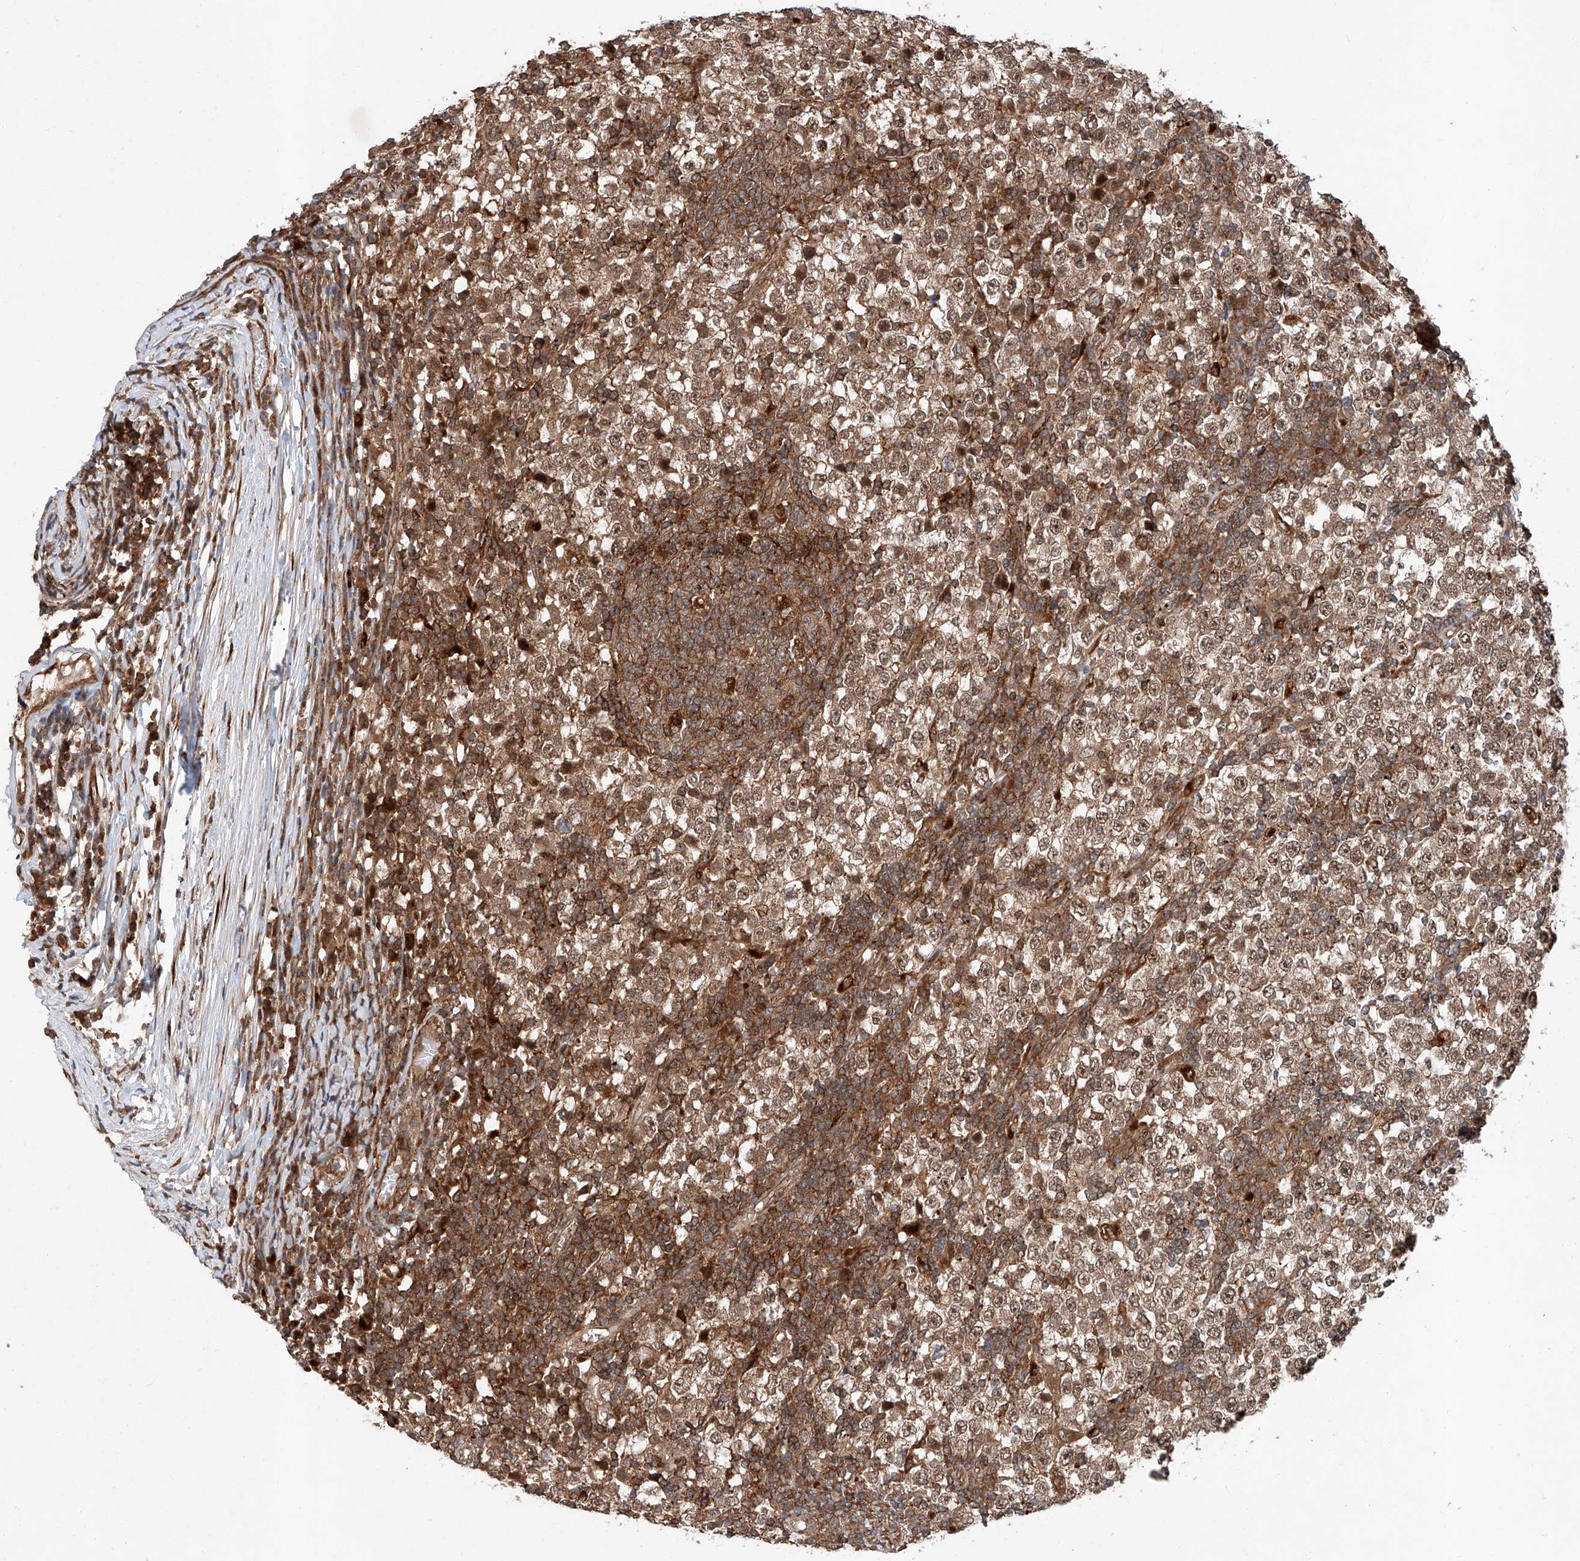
{"staining": {"intensity": "moderate", "quantity": ">75%", "location": "cytoplasmic/membranous,nuclear"}, "tissue": "testis cancer", "cell_type": "Tumor cells", "image_type": "cancer", "snomed": [{"axis": "morphology", "description": "Seminoma, NOS"}, {"axis": "topography", "description": "Testis"}], "caption": "Immunohistochemistry (IHC) histopathology image of human seminoma (testis) stained for a protein (brown), which shows medium levels of moderate cytoplasmic/membranous and nuclear expression in about >75% of tumor cells.", "gene": "ZFP28", "patient": {"sex": "male", "age": 65}}